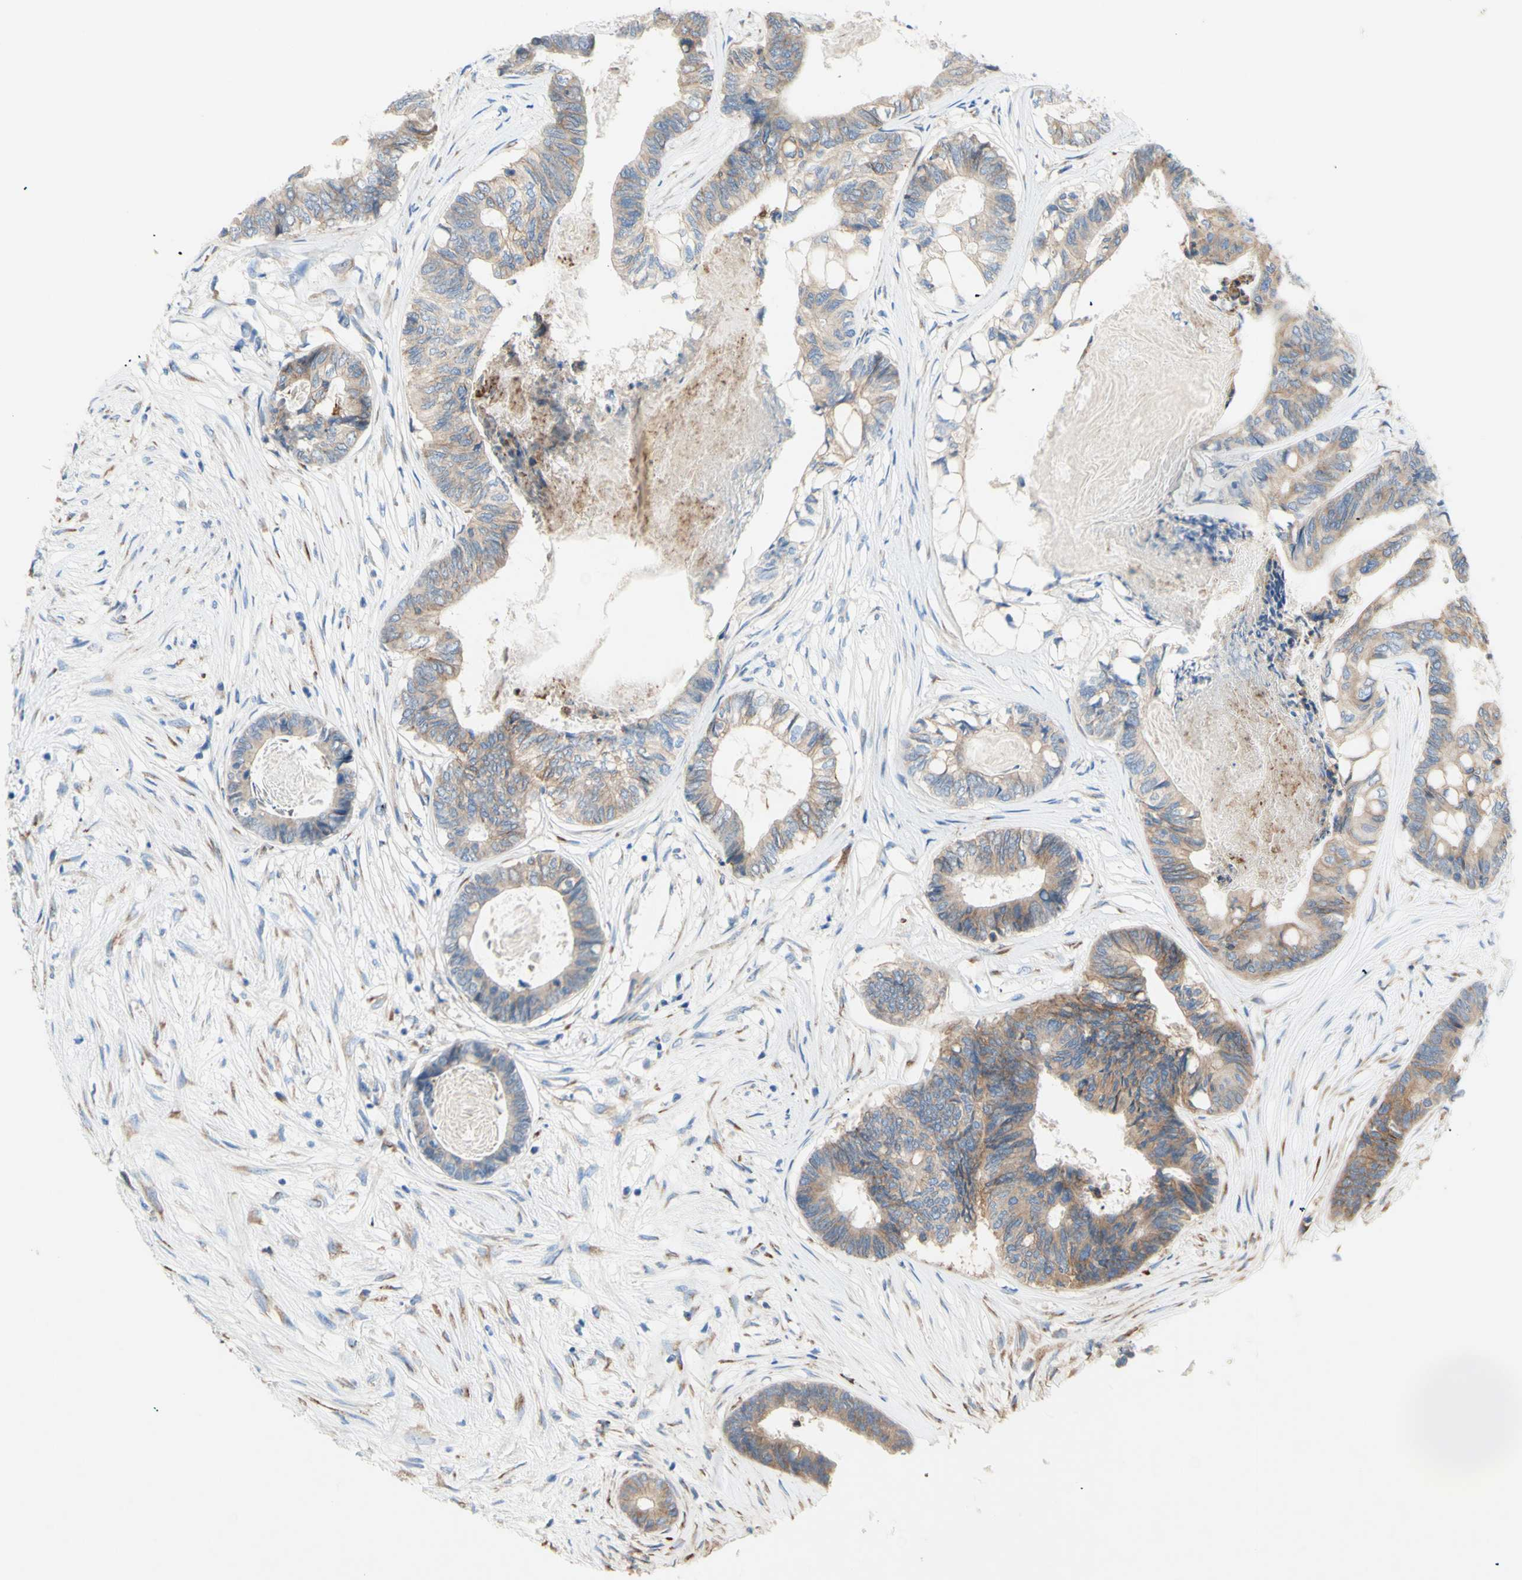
{"staining": {"intensity": "weak", "quantity": ">75%", "location": "cytoplasmic/membranous"}, "tissue": "colorectal cancer", "cell_type": "Tumor cells", "image_type": "cancer", "snomed": [{"axis": "morphology", "description": "Adenocarcinoma, NOS"}, {"axis": "topography", "description": "Rectum"}], "caption": "Weak cytoplasmic/membranous positivity is appreciated in approximately >75% of tumor cells in adenocarcinoma (colorectal).", "gene": "TMIGD2", "patient": {"sex": "male", "age": 63}}